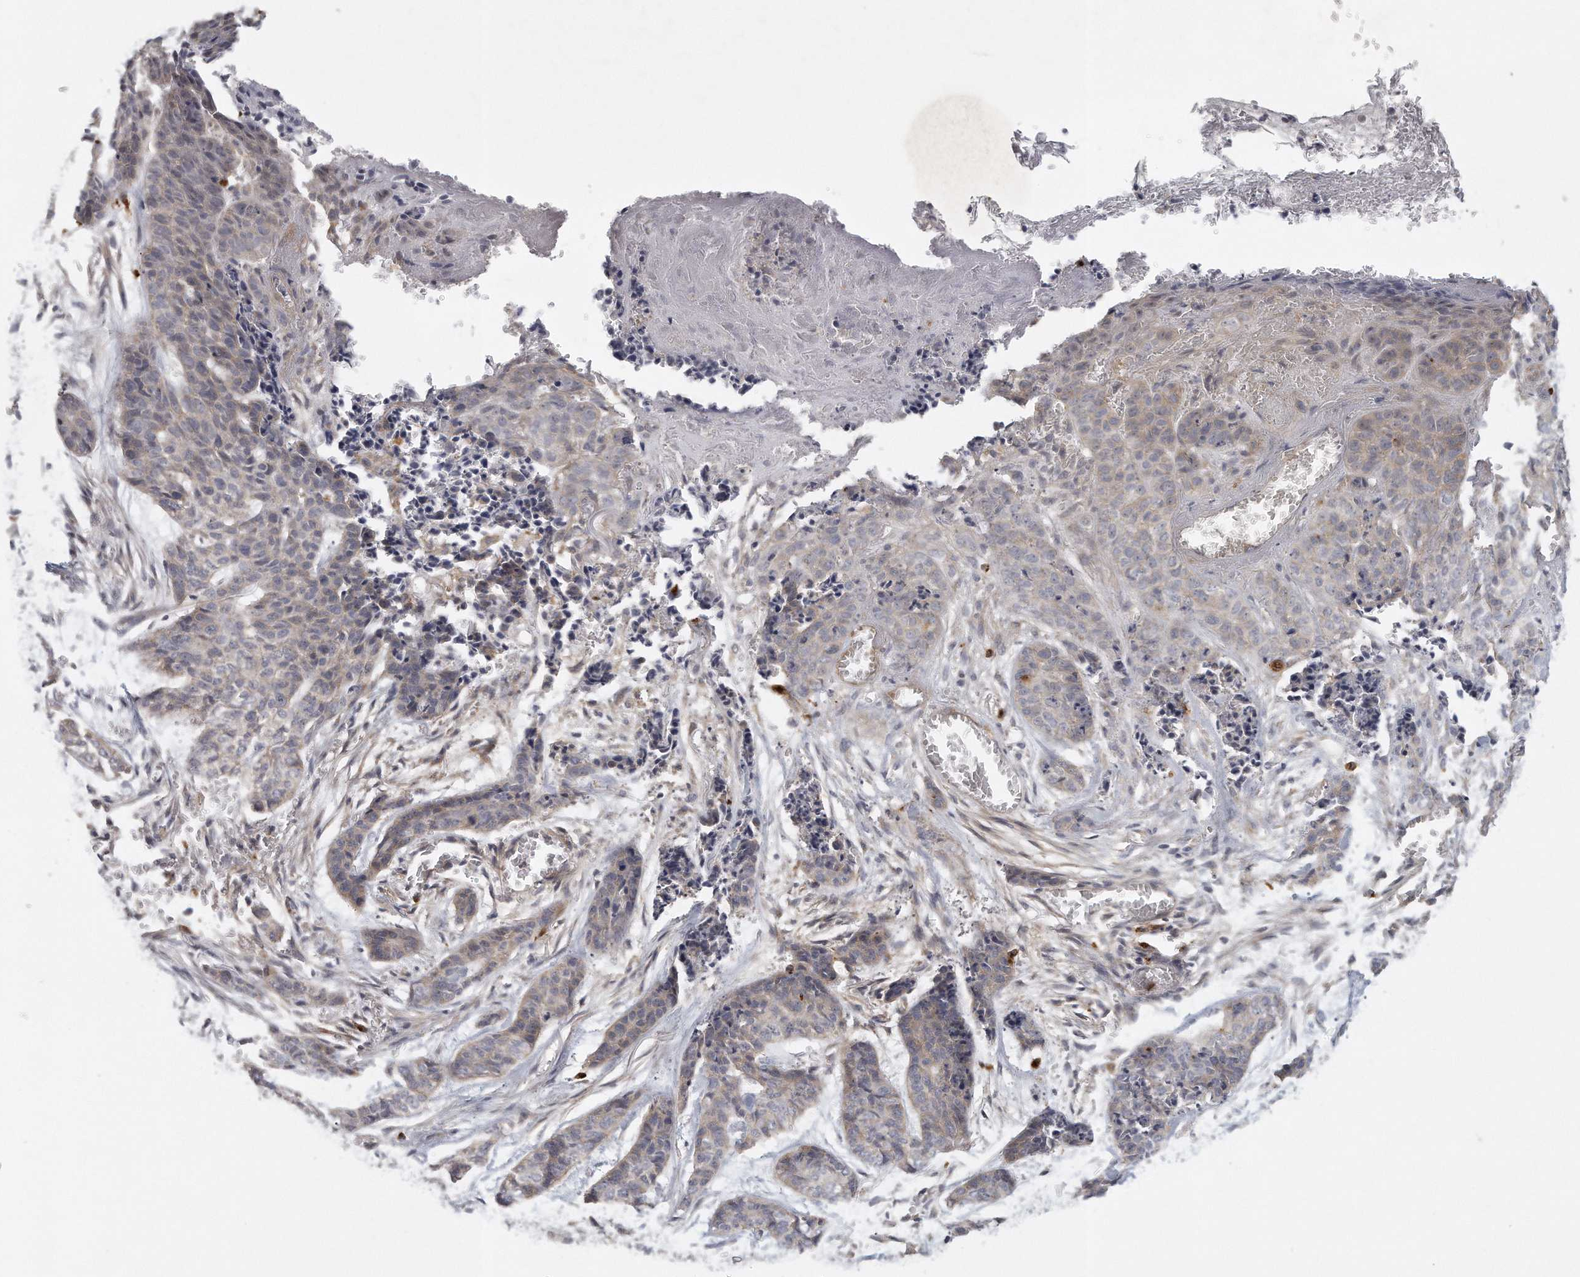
{"staining": {"intensity": "weak", "quantity": "25%-75%", "location": "cytoplasmic/membranous"}, "tissue": "skin cancer", "cell_type": "Tumor cells", "image_type": "cancer", "snomed": [{"axis": "morphology", "description": "Basal cell carcinoma"}, {"axis": "topography", "description": "Skin"}], "caption": "Immunohistochemical staining of skin basal cell carcinoma shows low levels of weak cytoplasmic/membranous protein expression in approximately 25%-75% of tumor cells.", "gene": "MTERF4", "patient": {"sex": "female", "age": 64}}